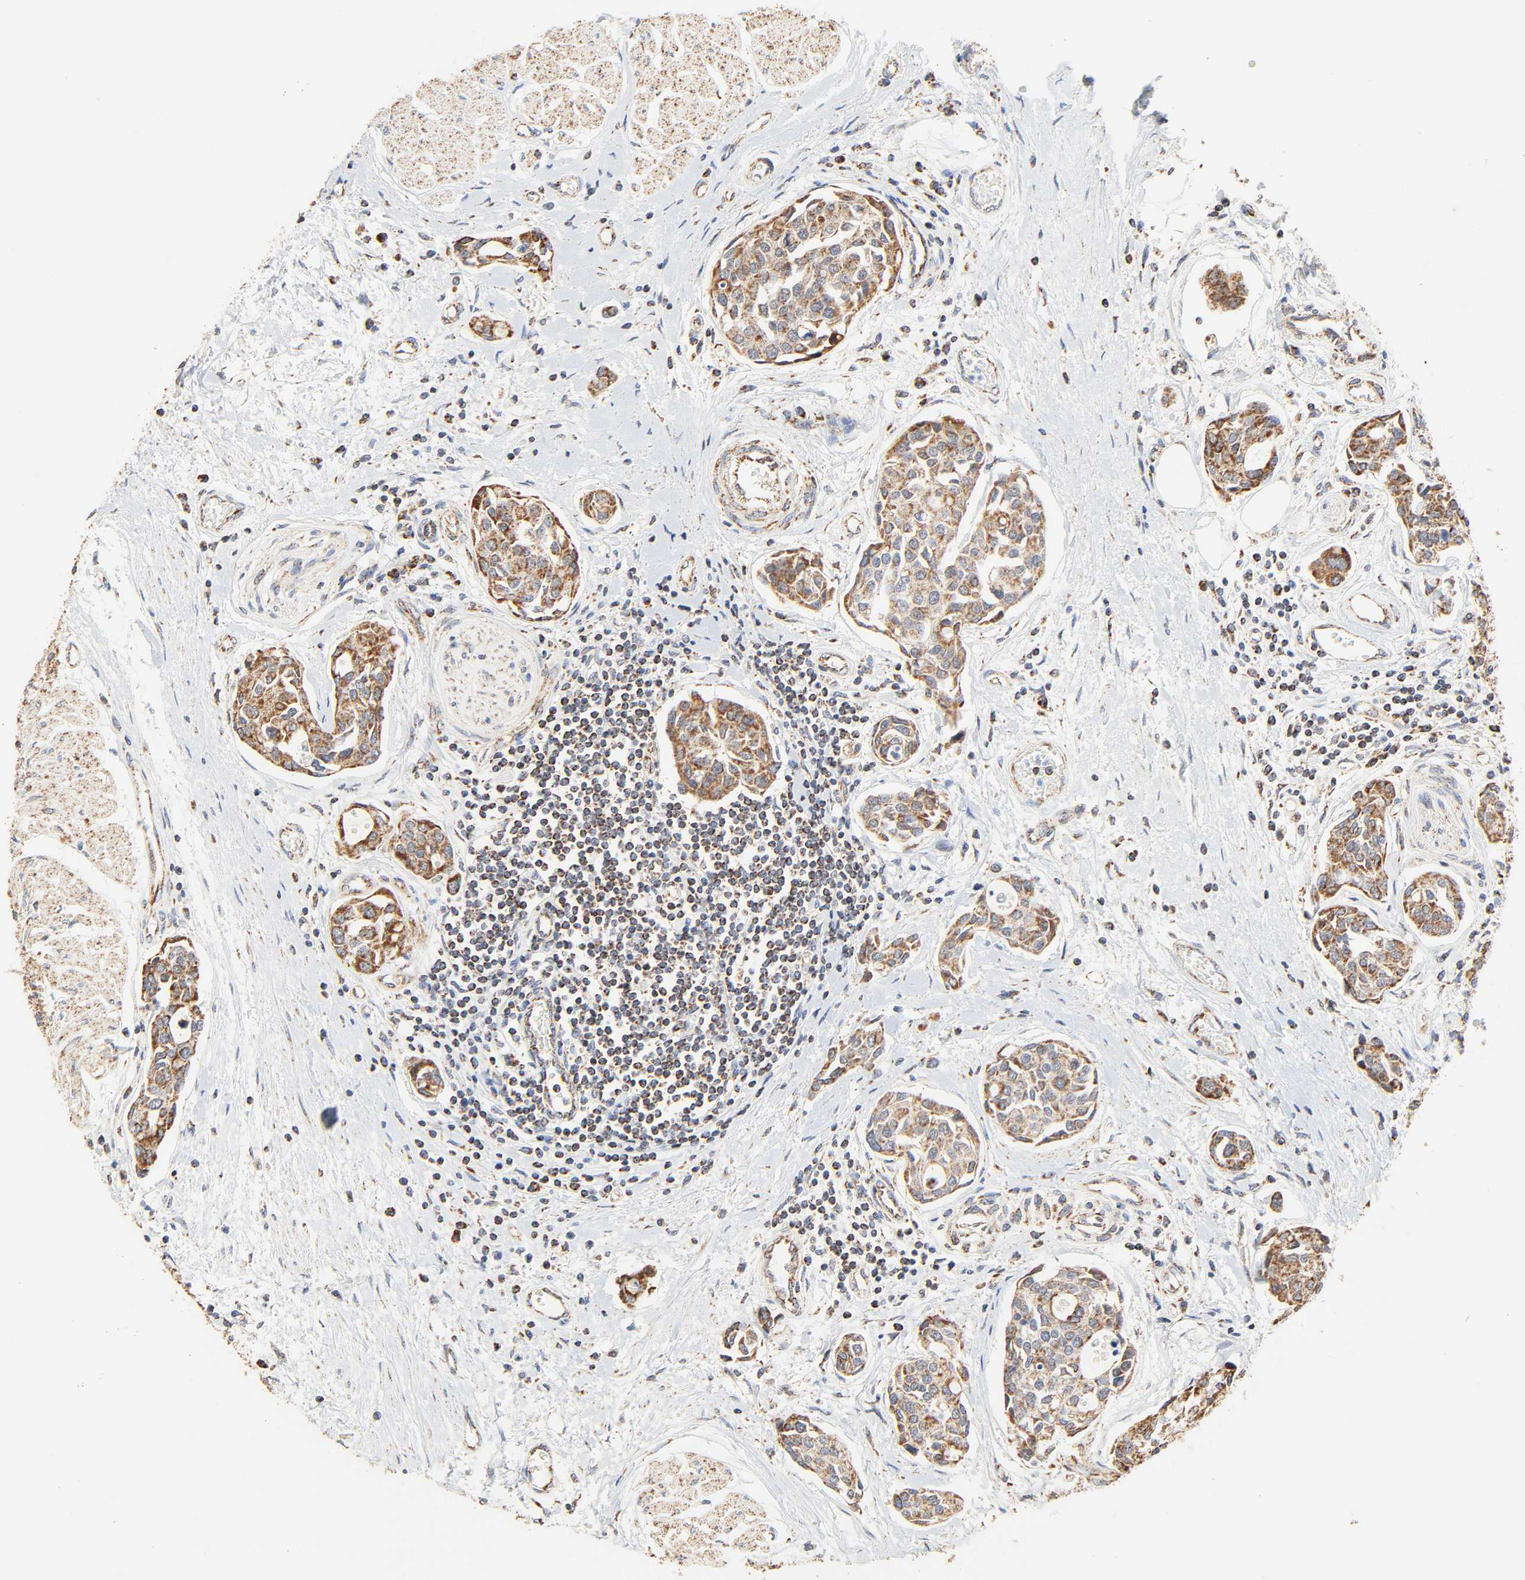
{"staining": {"intensity": "moderate", "quantity": ">75%", "location": "cytoplasmic/membranous"}, "tissue": "urothelial cancer", "cell_type": "Tumor cells", "image_type": "cancer", "snomed": [{"axis": "morphology", "description": "Urothelial carcinoma, High grade"}, {"axis": "topography", "description": "Urinary bladder"}], "caption": "Protein staining by immunohistochemistry shows moderate cytoplasmic/membranous positivity in about >75% of tumor cells in urothelial cancer.", "gene": "ZMAT5", "patient": {"sex": "male", "age": 78}}